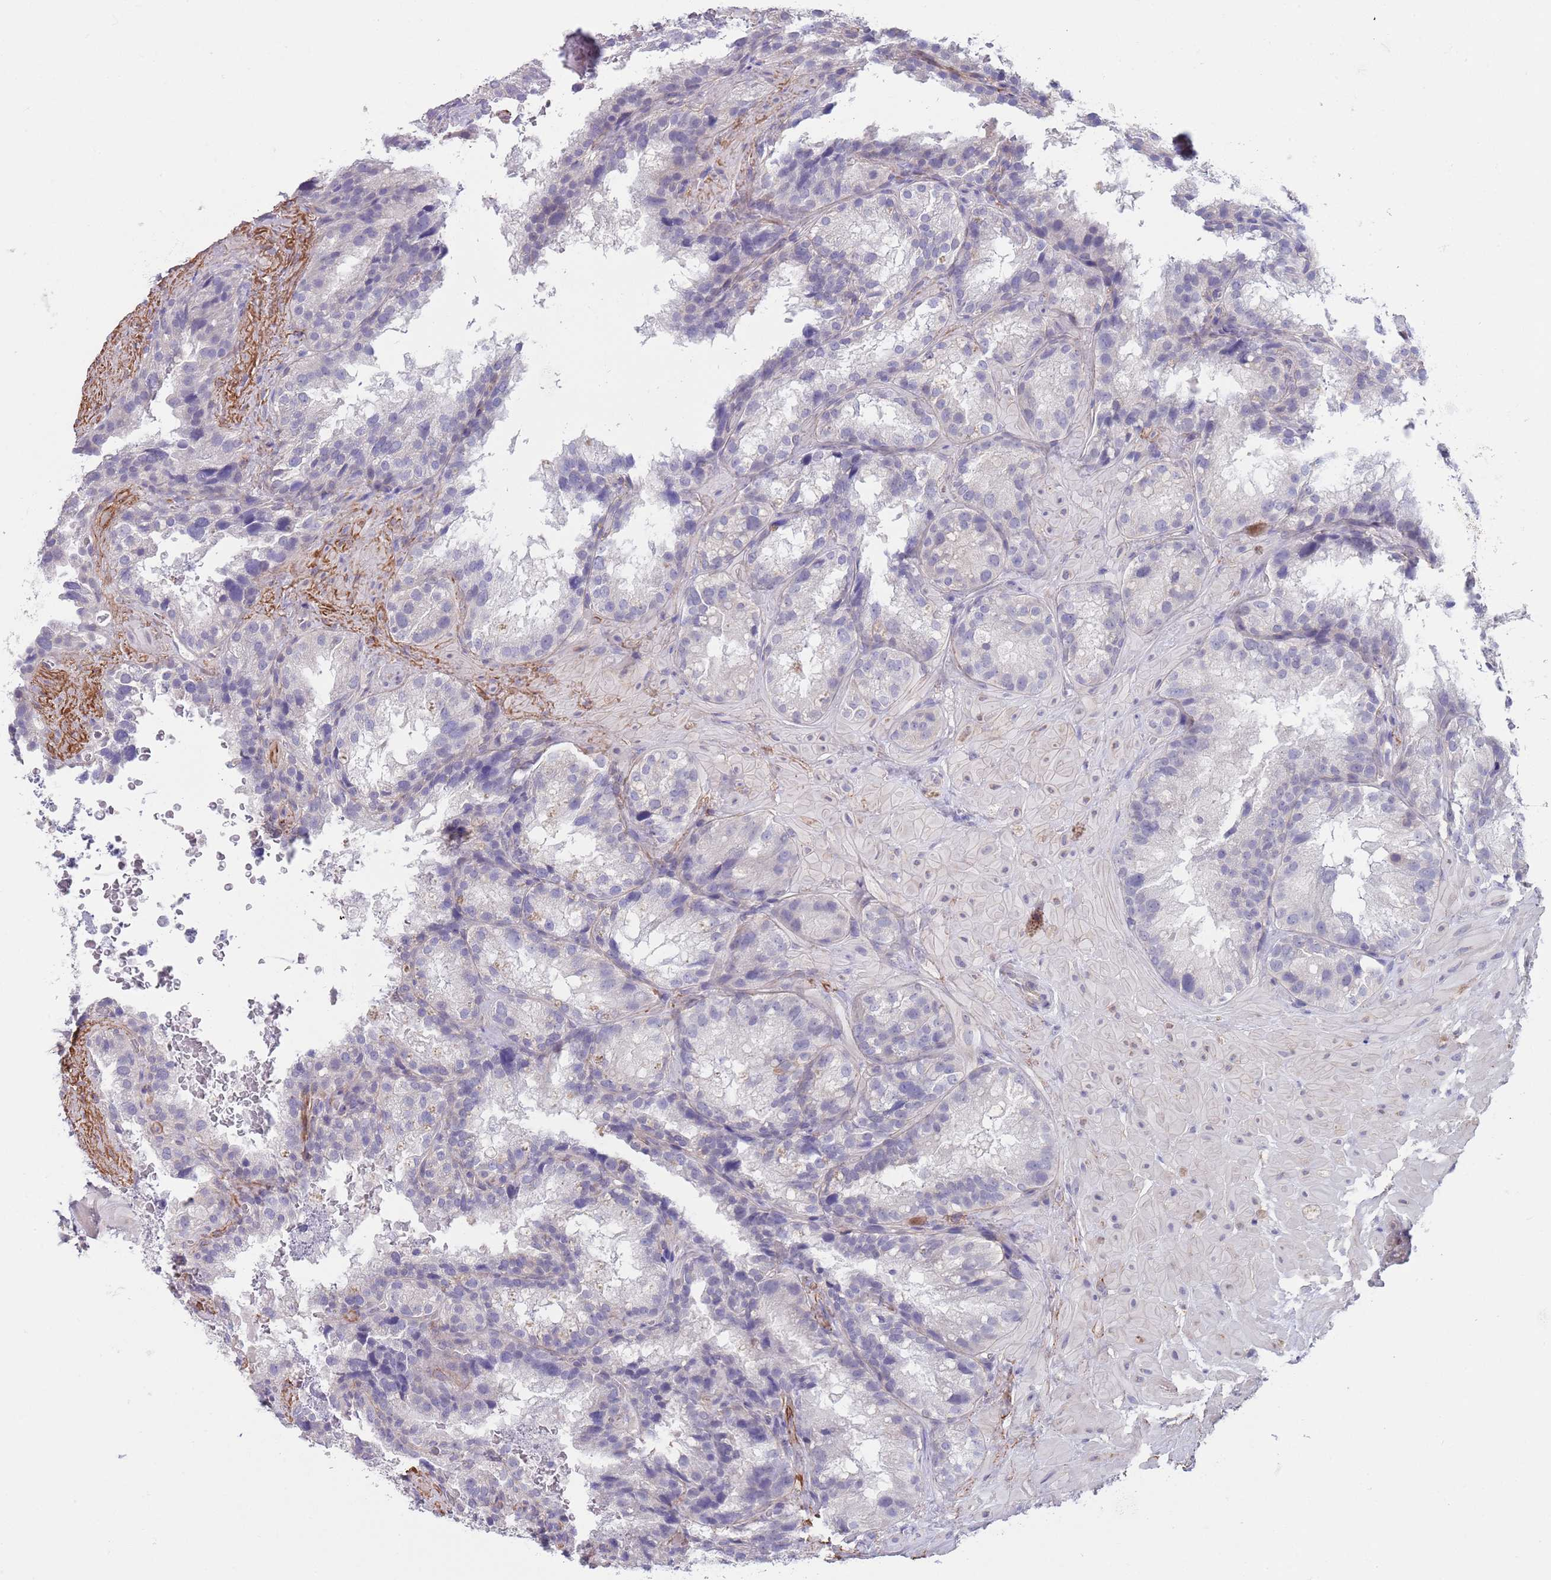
{"staining": {"intensity": "negative", "quantity": "none", "location": "none"}, "tissue": "seminal vesicle", "cell_type": "Glandular cells", "image_type": "normal", "snomed": [{"axis": "morphology", "description": "Normal tissue, NOS"}, {"axis": "topography", "description": "Seminal veicle"}], "caption": "A high-resolution photomicrograph shows IHC staining of benign seminal vesicle, which shows no significant expression in glandular cells.", "gene": "RNF169", "patient": {"sex": "male", "age": 58}}